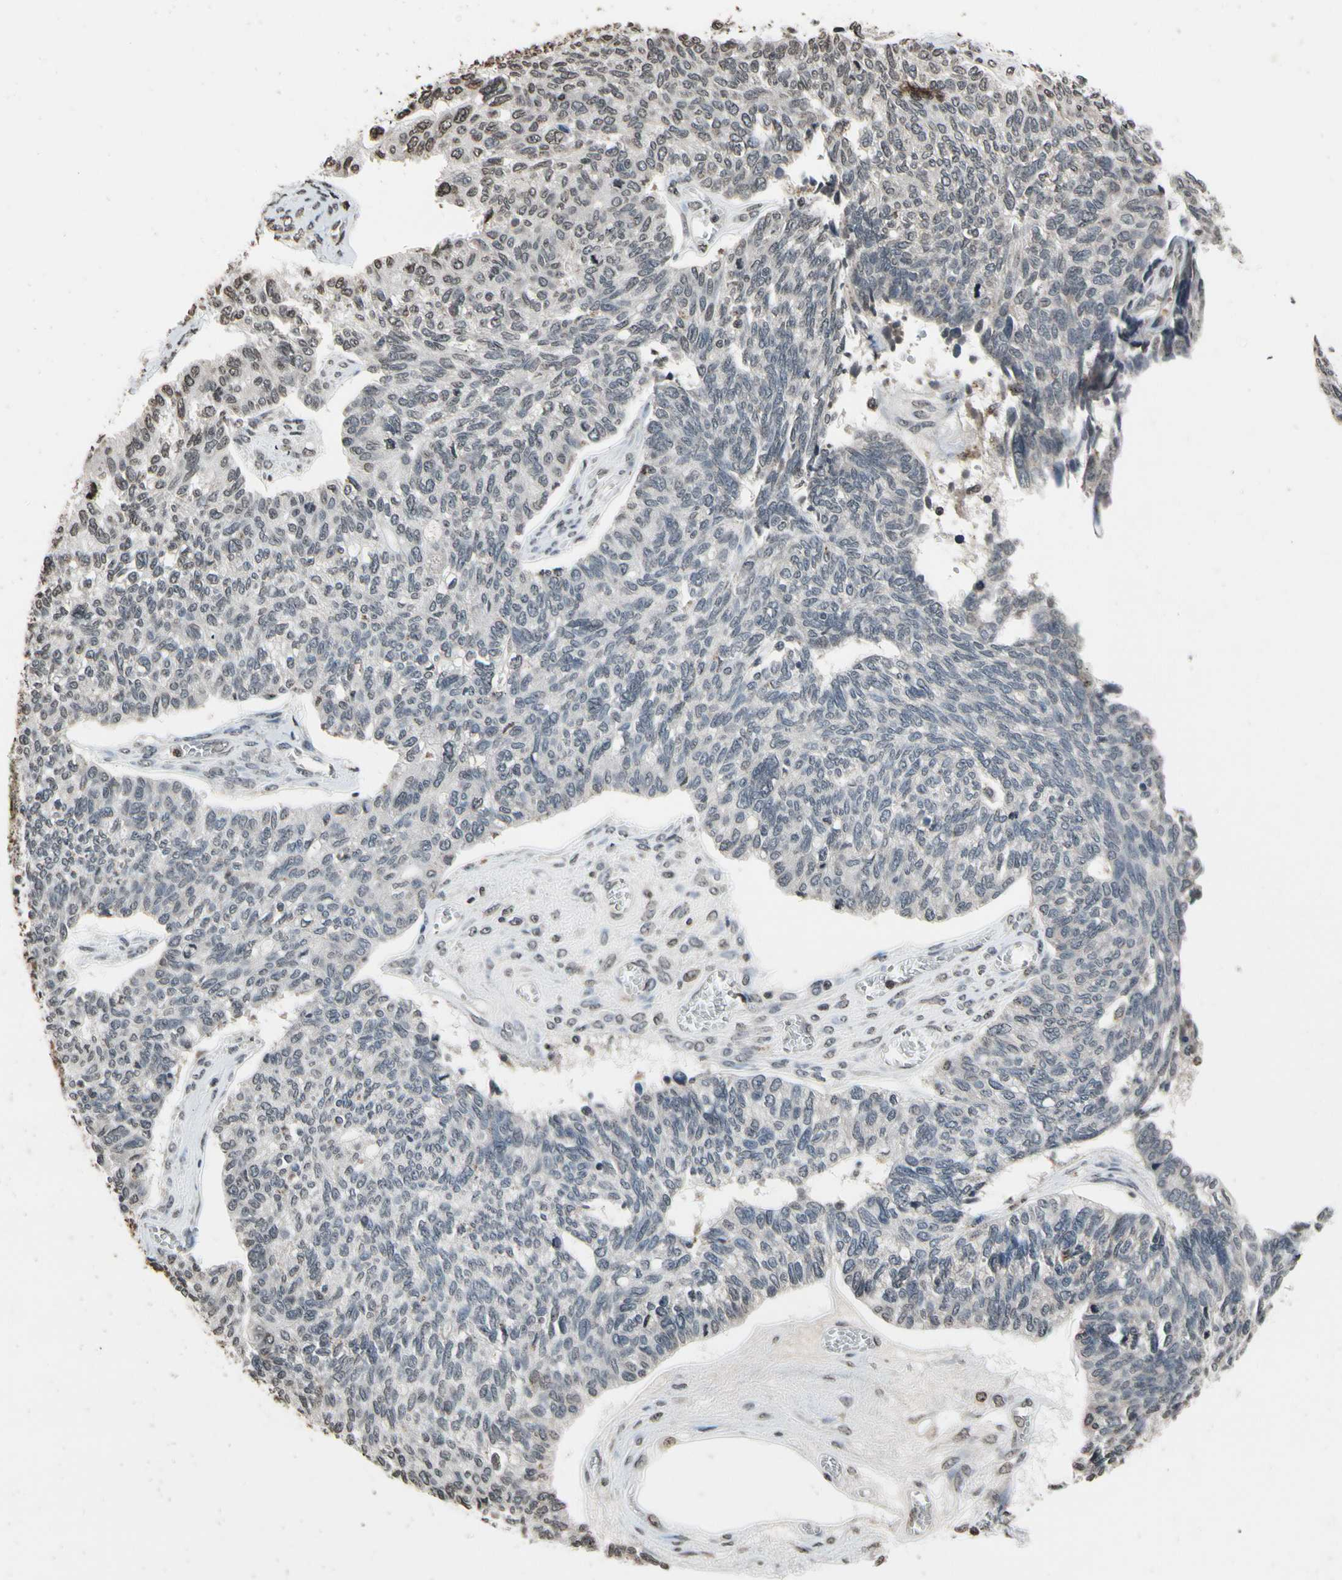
{"staining": {"intensity": "negative", "quantity": "none", "location": "none"}, "tissue": "ovarian cancer", "cell_type": "Tumor cells", "image_type": "cancer", "snomed": [{"axis": "morphology", "description": "Cystadenocarcinoma, serous, NOS"}, {"axis": "topography", "description": "Ovary"}], "caption": "Ovarian serous cystadenocarcinoma was stained to show a protein in brown. There is no significant expression in tumor cells.", "gene": "HIPK2", "patient": {"sex": "female", "age": 79}}